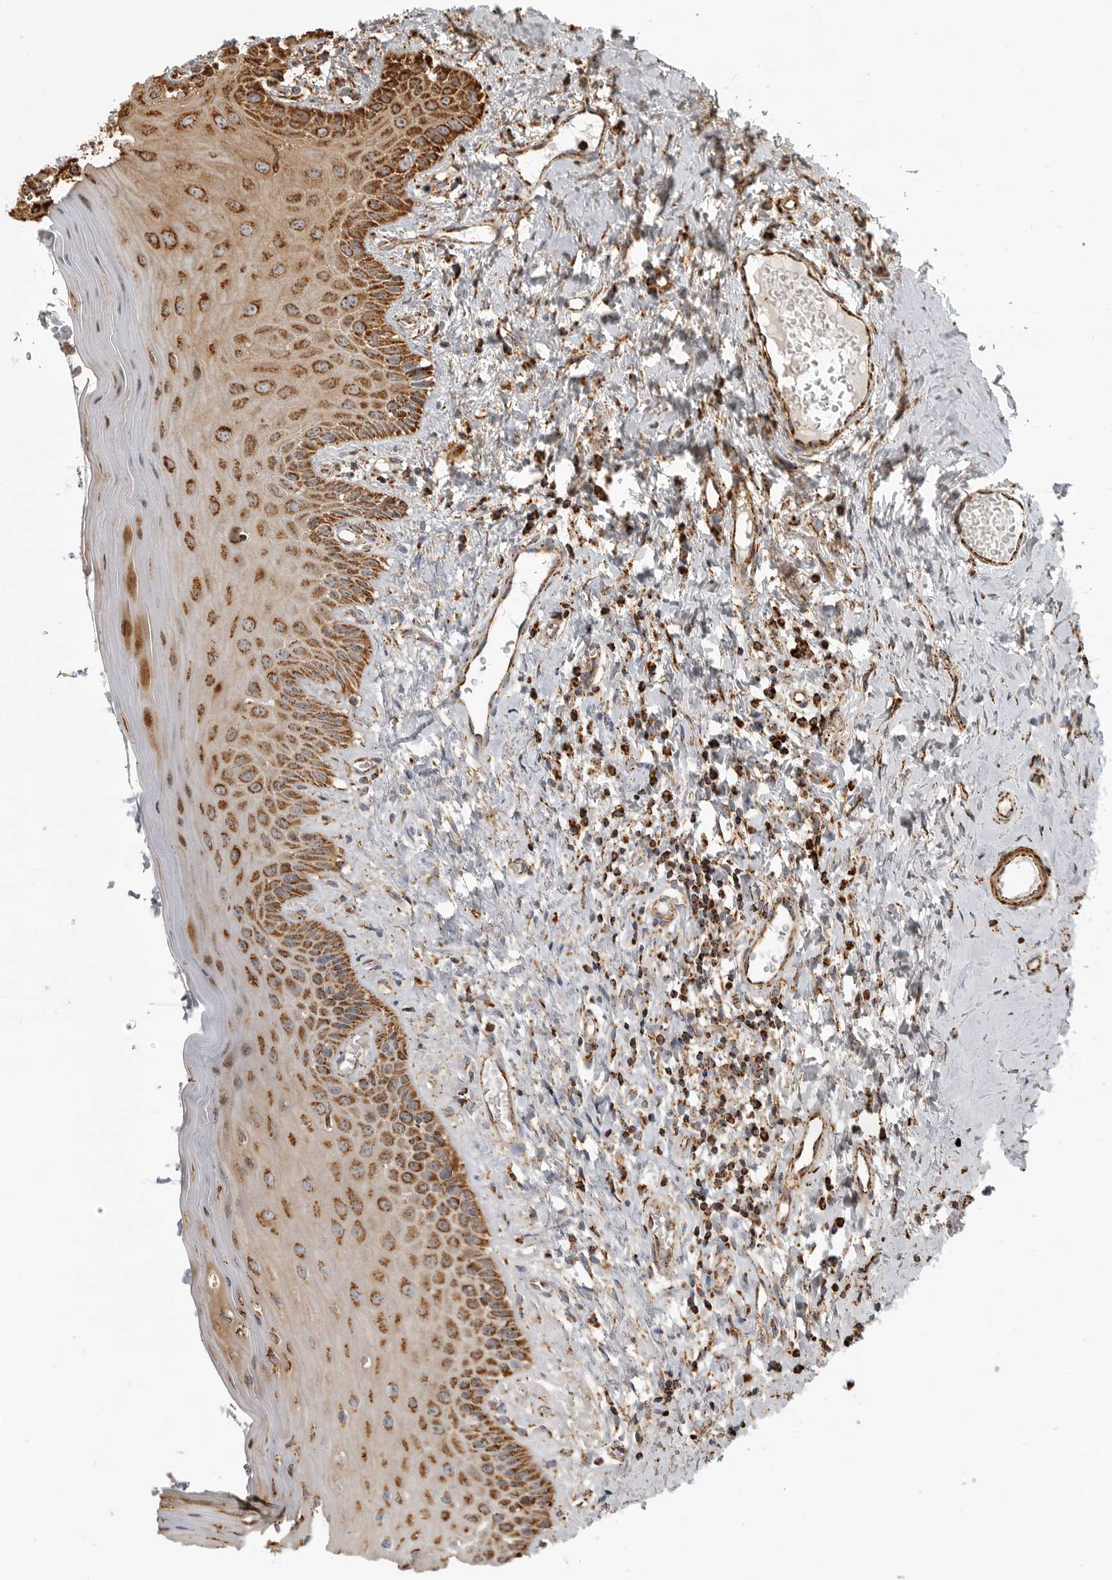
{"staining": {"intensity": "moderate", "quantity": ">75%", "location": "cytoplasmic/membranous"}, "tissue": "oral mucosa", "cell_type": "Squamous epithelial cells", "image_type": "normal", "snomed": [{"axis": "morphology", "description": "Normal tissue, NOS"}, {"axis": "topography", "description": "Oral tissue"}], "caption": "Protein expression by immunohistochemistry displays moderate cytoplasmic/membranous expression in approximately >75% of squamous epithelial cells in benign oral mucosa.", "gene": "BMP2K", "patient": {"sex": "male", "age": 66}}